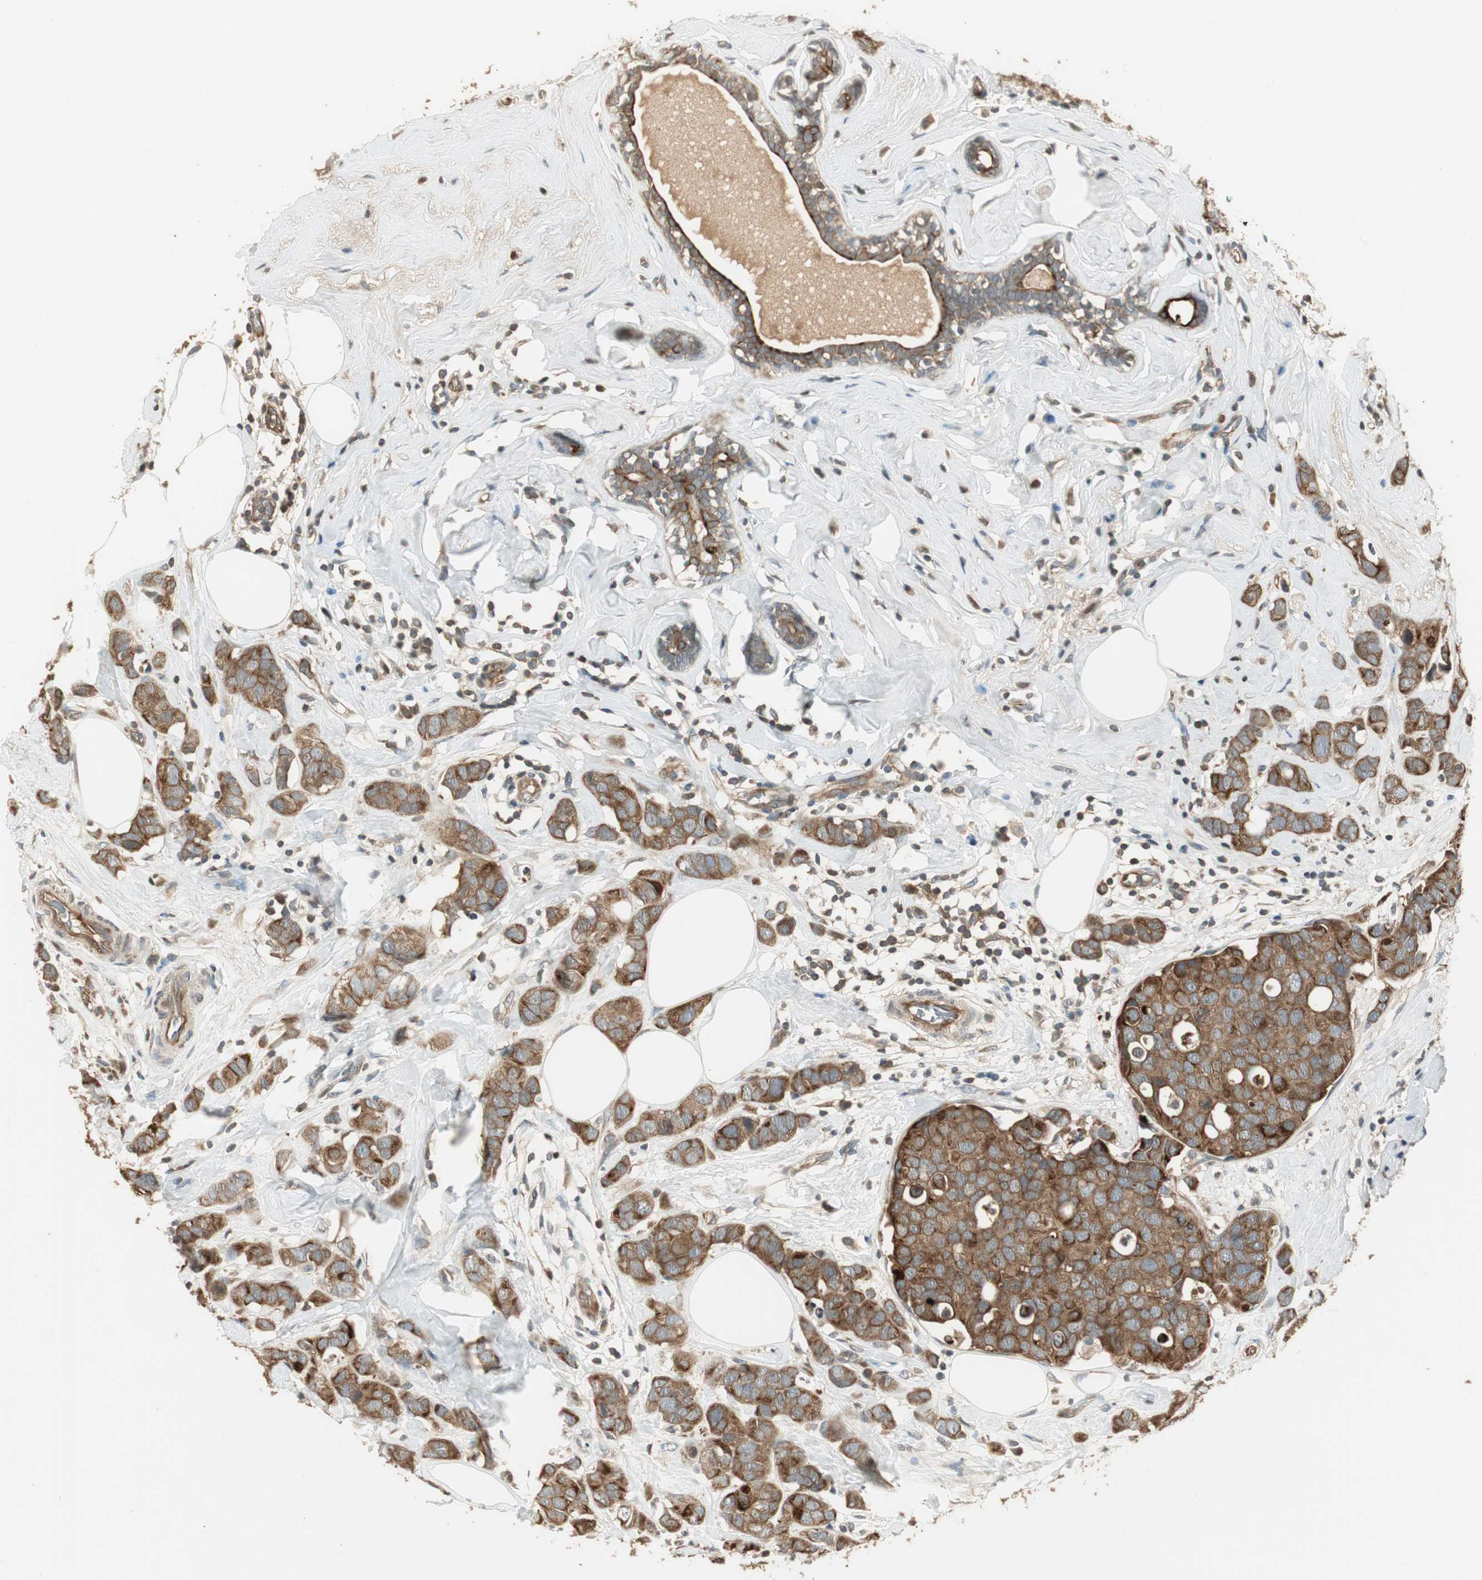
{"staining": {"intensity": "moderate", "quantity": ">75%", "location": "cytoplasmic/membranous"}, "tissue": "breast cancer", "cell_type": "Tumor cells", "image_type": "cancer", "snomed": [{"axis": "morphology", "description": "Normal tissue, NOS"}, {"axis": "morphology", "description": "Duct carcinoma"}, {"axis": "topography", "description": "Breast"}], "caption": "DAB immunohistochemical staining of breast infiltrating ductal carcinoma exhibits moderate cytoplasmic/membranous protein positivity in approximately >75% of tumor cells. The protein is shown in brown color, while the nuclei are stained blue.", "gene": "PFDN5", "patient": {"sex": "female", "age": 50}}